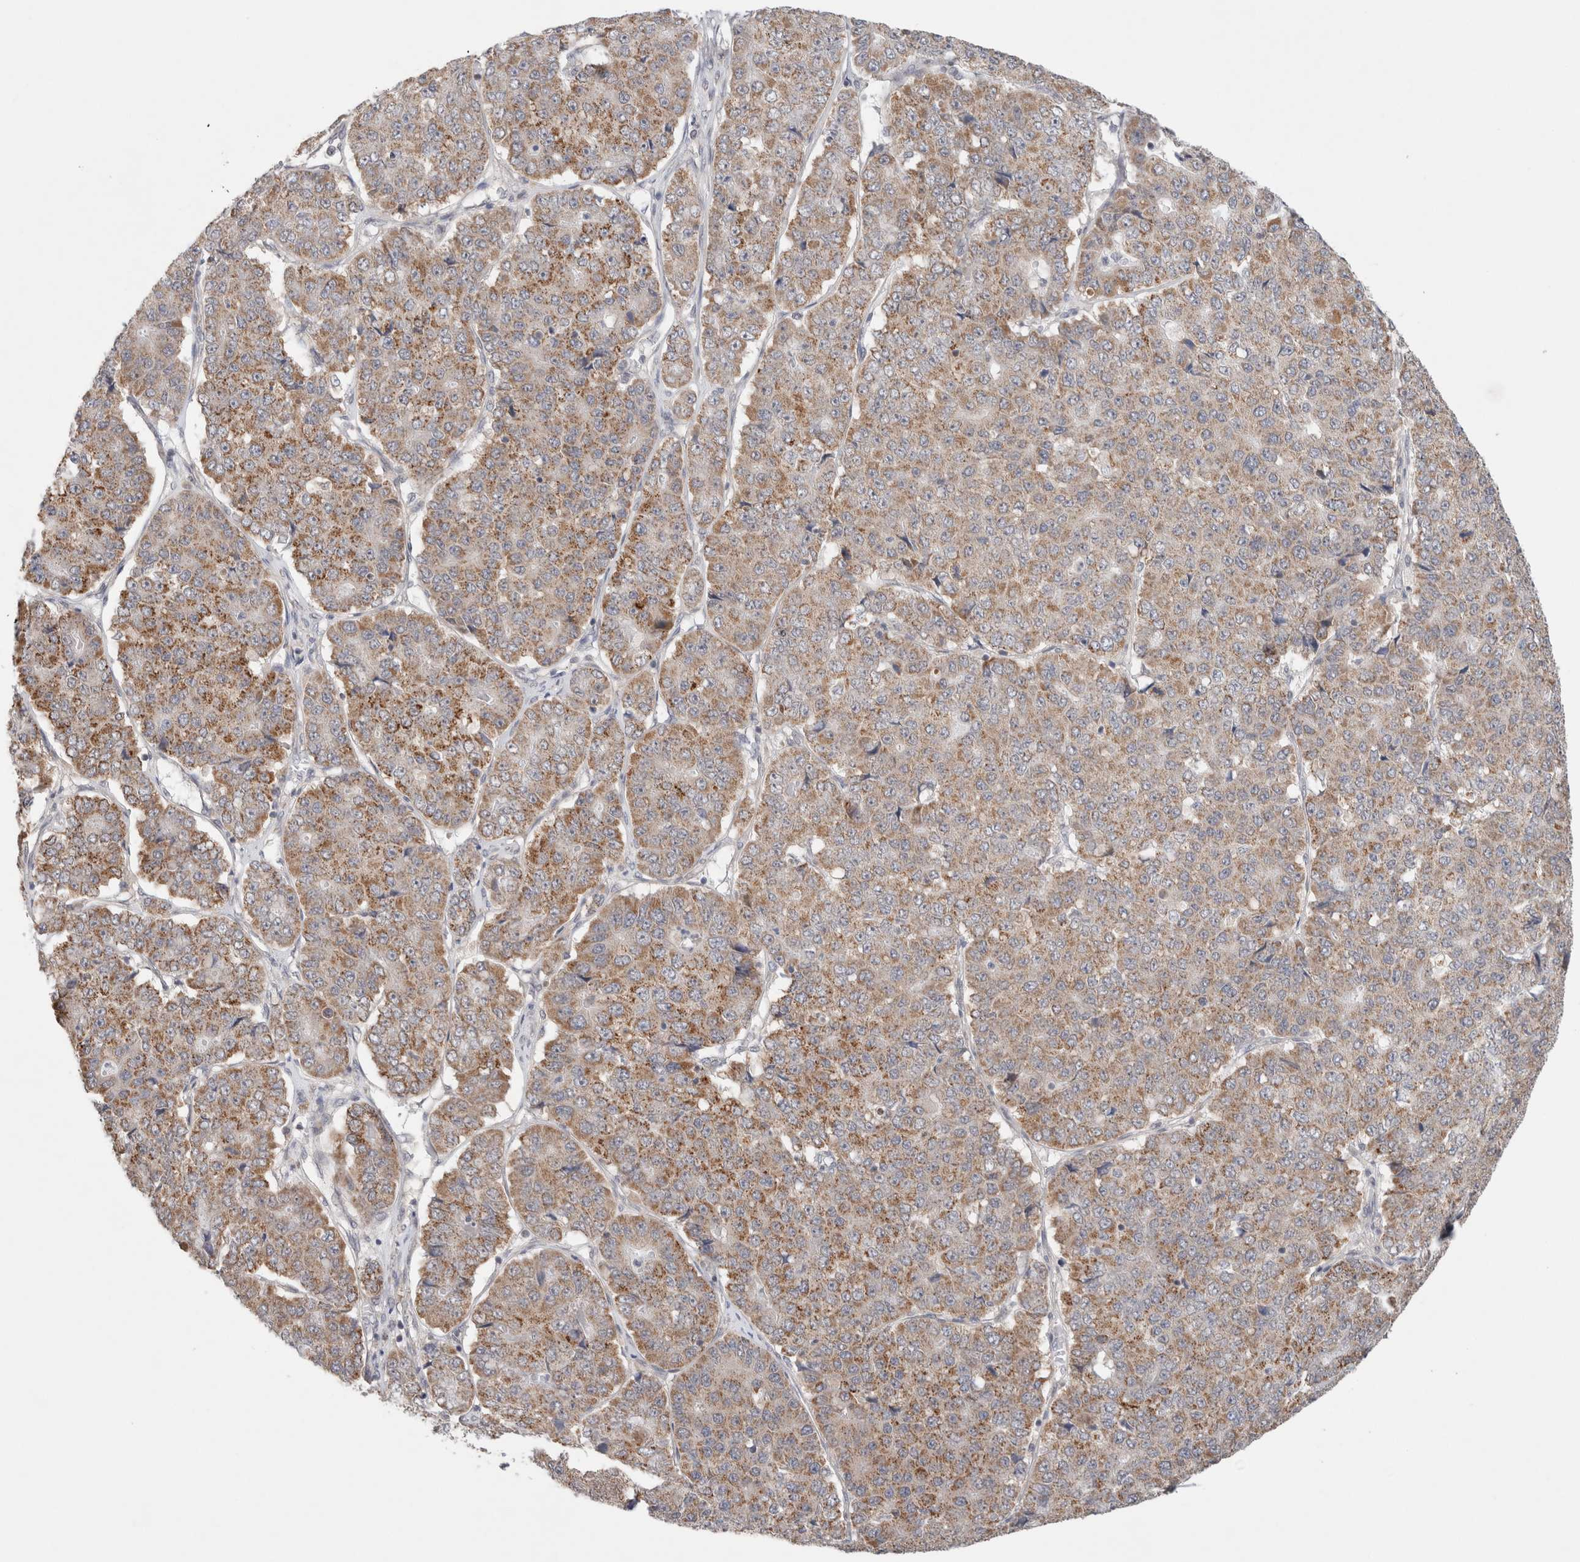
{"staining": {"intensity": "moderate", "quantity": ">75%", "location": "cytoplasmic/membranous"}, "tissue": "pancreatic cancer", "cell_type": "Tumor cells", "image_type": "cancer", "snomed": [{"axis": "morphology", "description": "Adenocarcinoma, NOS"}, {"axis": "topography", "description": "Pancreas"}], "caption": "This photomicrograph reveals adenocarcinoma (pancreatic) stained with immunohistochemistry to label a protein in brown. The cytoplasmic/membranous of tumor cells show moderate positivity for the protein. Nuclei are counter-stained blue.", "gene": "ERI3", "patient": {"sex": "male", "age": 50}}